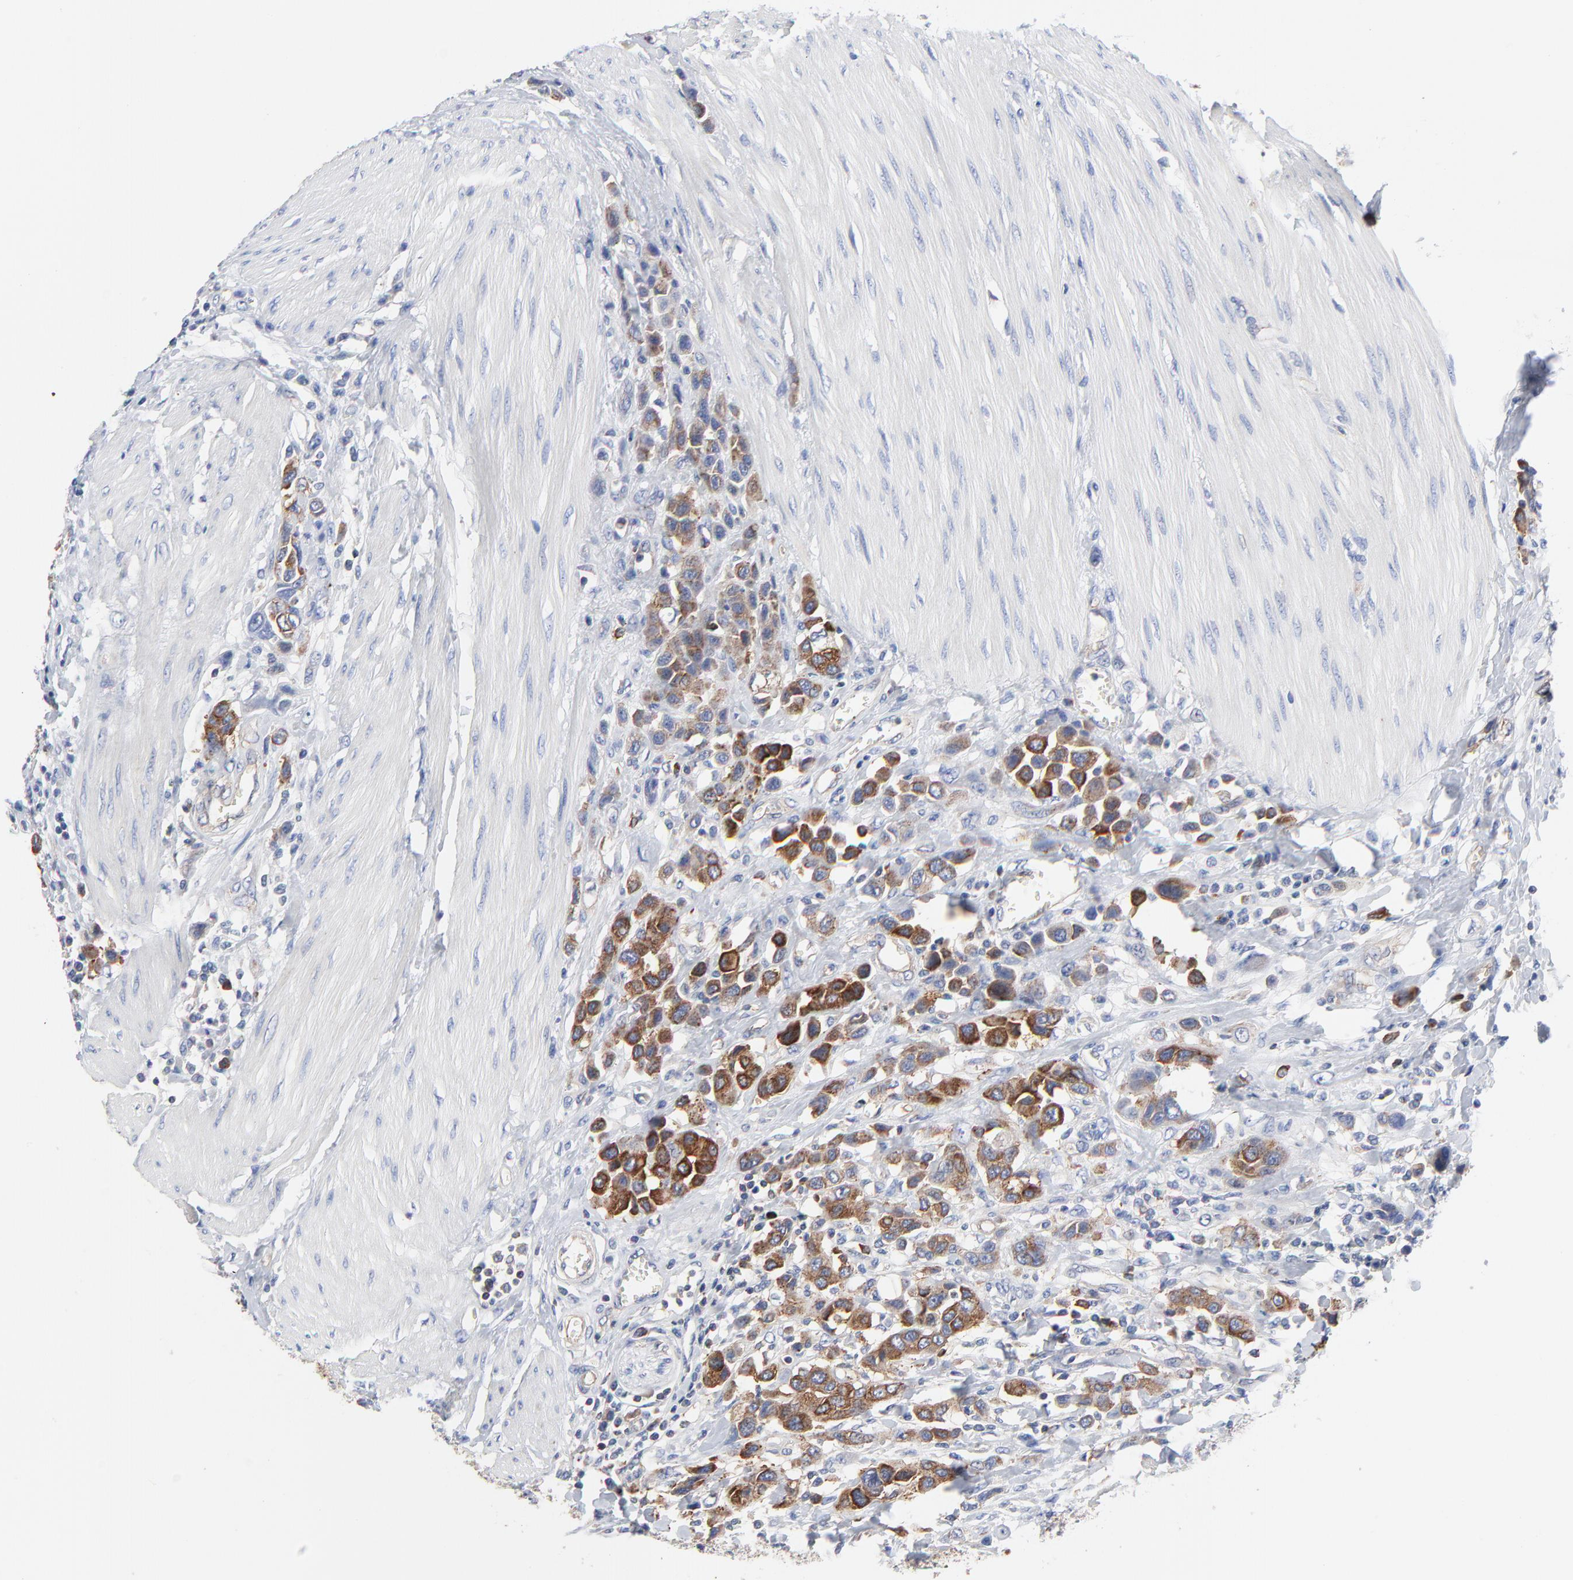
{"staining": {"intensity": "strong", "quantity": ">75%", "location": "cytoplasmic/membranous"}, "tissue": "urothelial cancer", "cell_type": "Tumor cells", "image_type": "cancer", "snomed": [{"axis": "morphology", "description": "Urothelial carcinoma, High grade"}, {"axis": "topography", "description": "Urinary bladder"}], "caption": "Tumor cells demonstrate high levels of strong cytoplasmic/membranous positivity in approximately >75% of cells in human urothelial carcinoma (high-grade).", "gene": "CD2AP", "patient": {"sex": "male", "age": 50}}